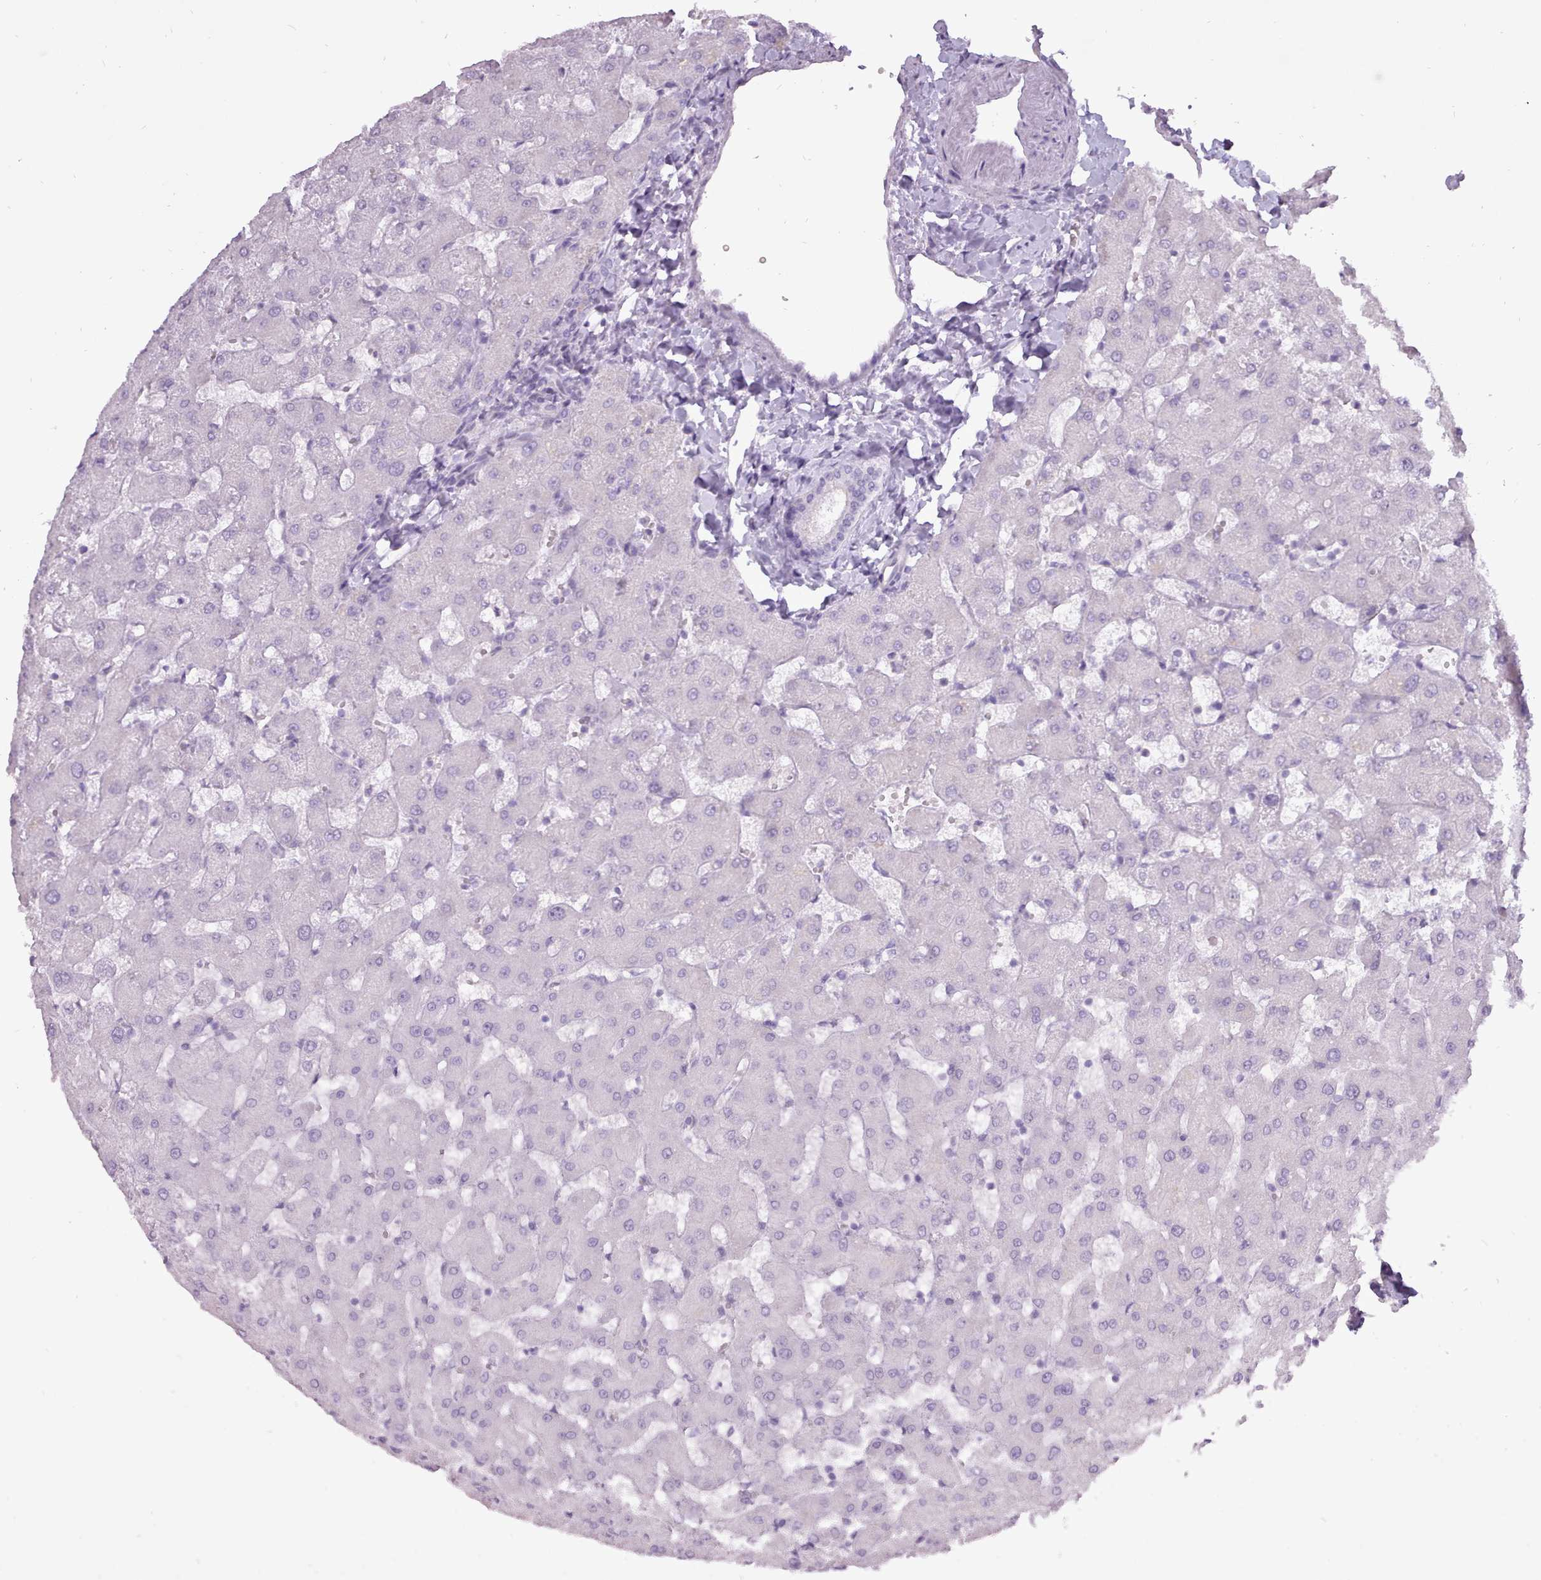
{"staining": {"intensity": "negative", "quantity": "none", "location": "none"}, "tissue": "liver", "cell_type": "Cholangiocytes", "image_type": "normal", "snomed": [{"axis": "morphology", "description": "Normal tissue, NOS"}, {"axis": "topography", "description": "Liver"}], "caption": "DAB (3,3'-diaminobenzidine) immunohistochemical staining of unremarkable liver displays no significant expression in cholangiocytes. (DAB (3,3'-diaminobenzidine) immunohistochemistry visualized using brightfield microscopy, high magnification).", "gene": "BDKRB2", "patient": {"sex": "female", "age": 63}}